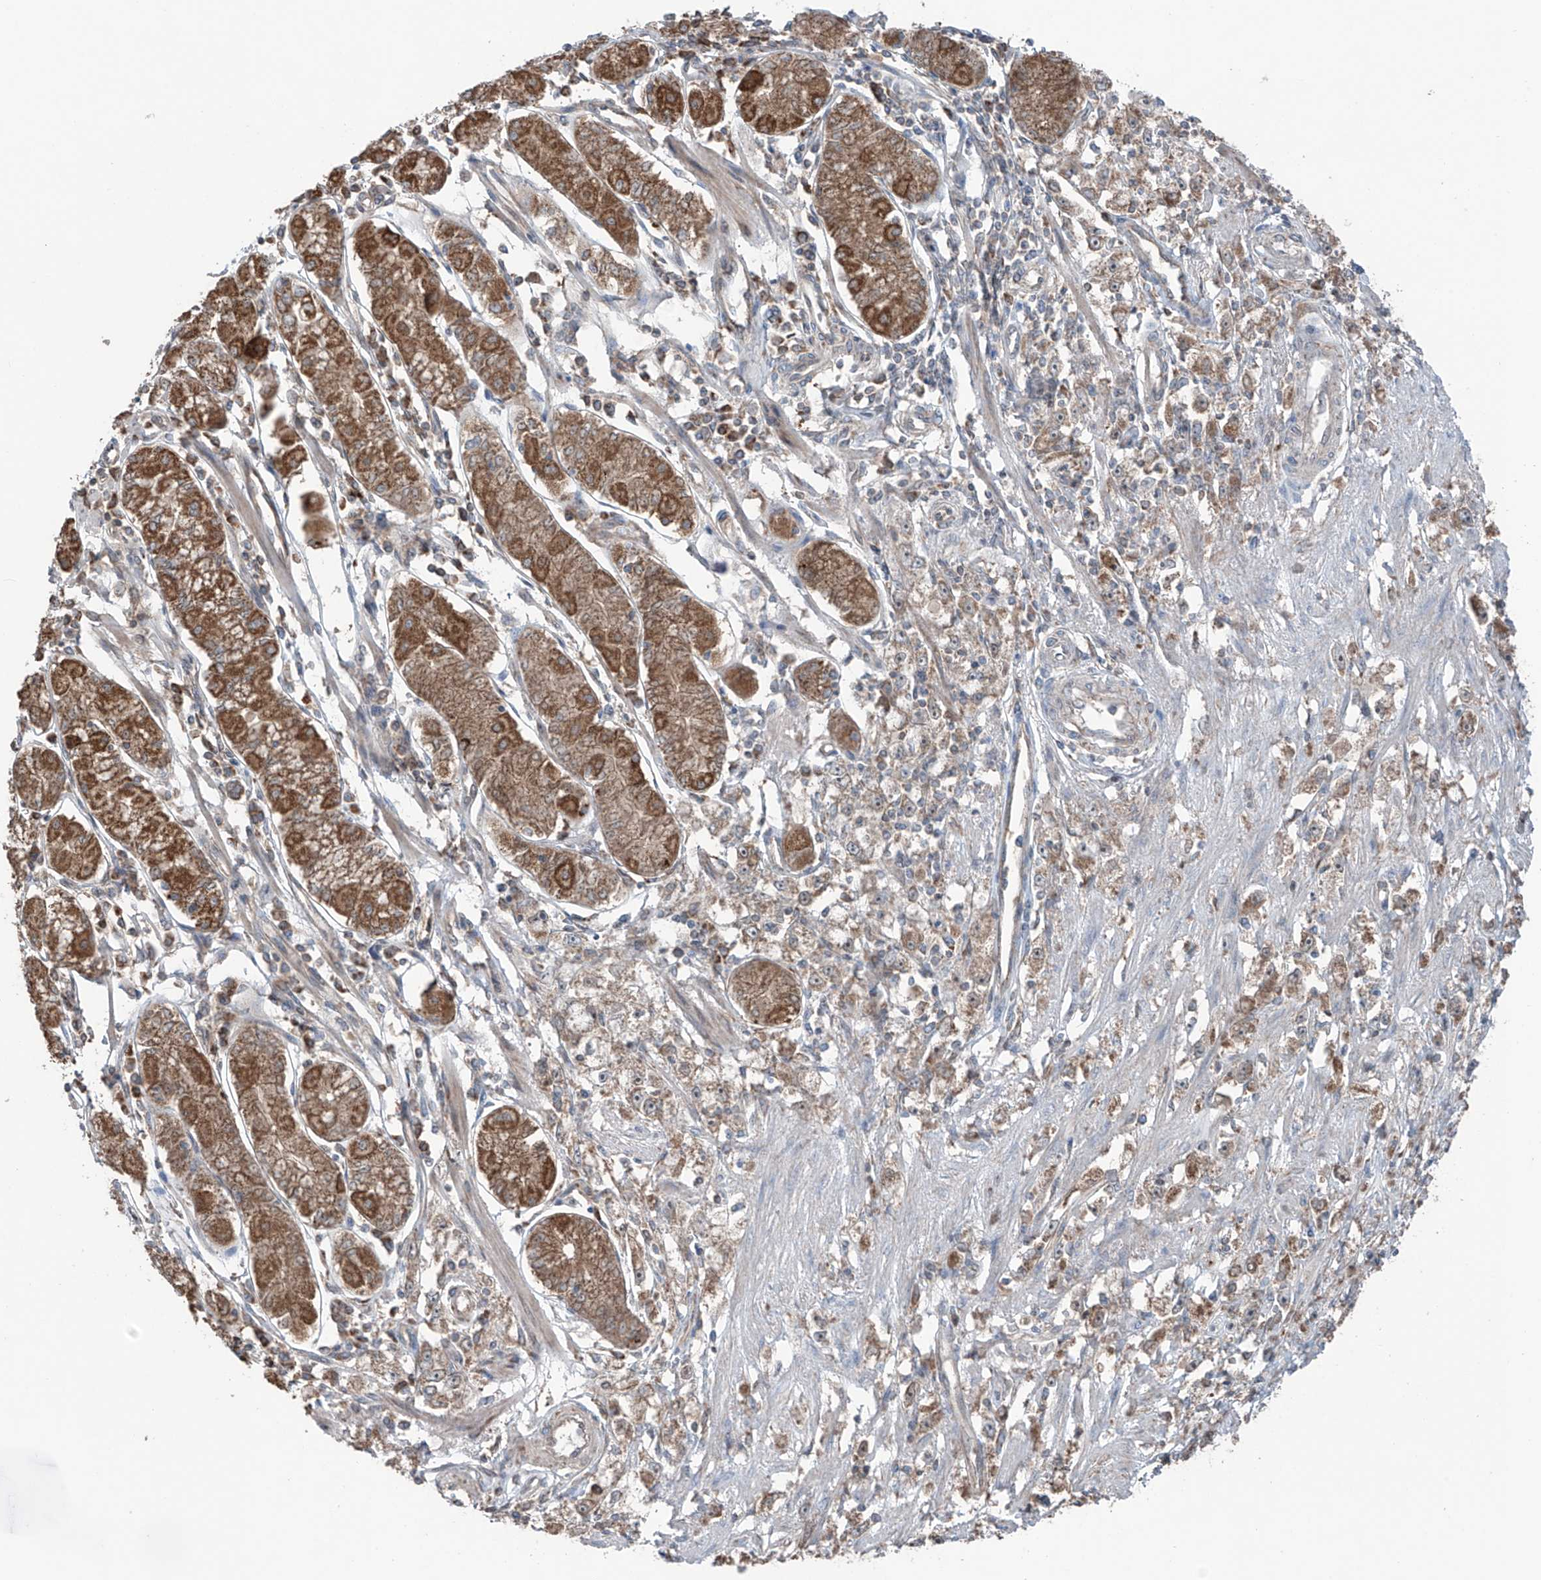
{"staining": {"intensity": "moderate", "quantity": ">75%", "location": "cytoplasmic/membranous"}, "tissue": "stomach cancer", "cell_type": "Tumor cells", "image_type": "cancer", "snomed": [{"axis": "morphology", "description": "Adenocarcinoma, NOS"}, {"axis": "topography", "description": "Stomach"}], "caption": "Moderate cytoplasmic/membranous staining is appreciated in approximately >75% of tumor cells in stomach cancer (adenocarcinoma).", "gene": "SAMD3", "patient": {"sex": "female", "age": 59}}